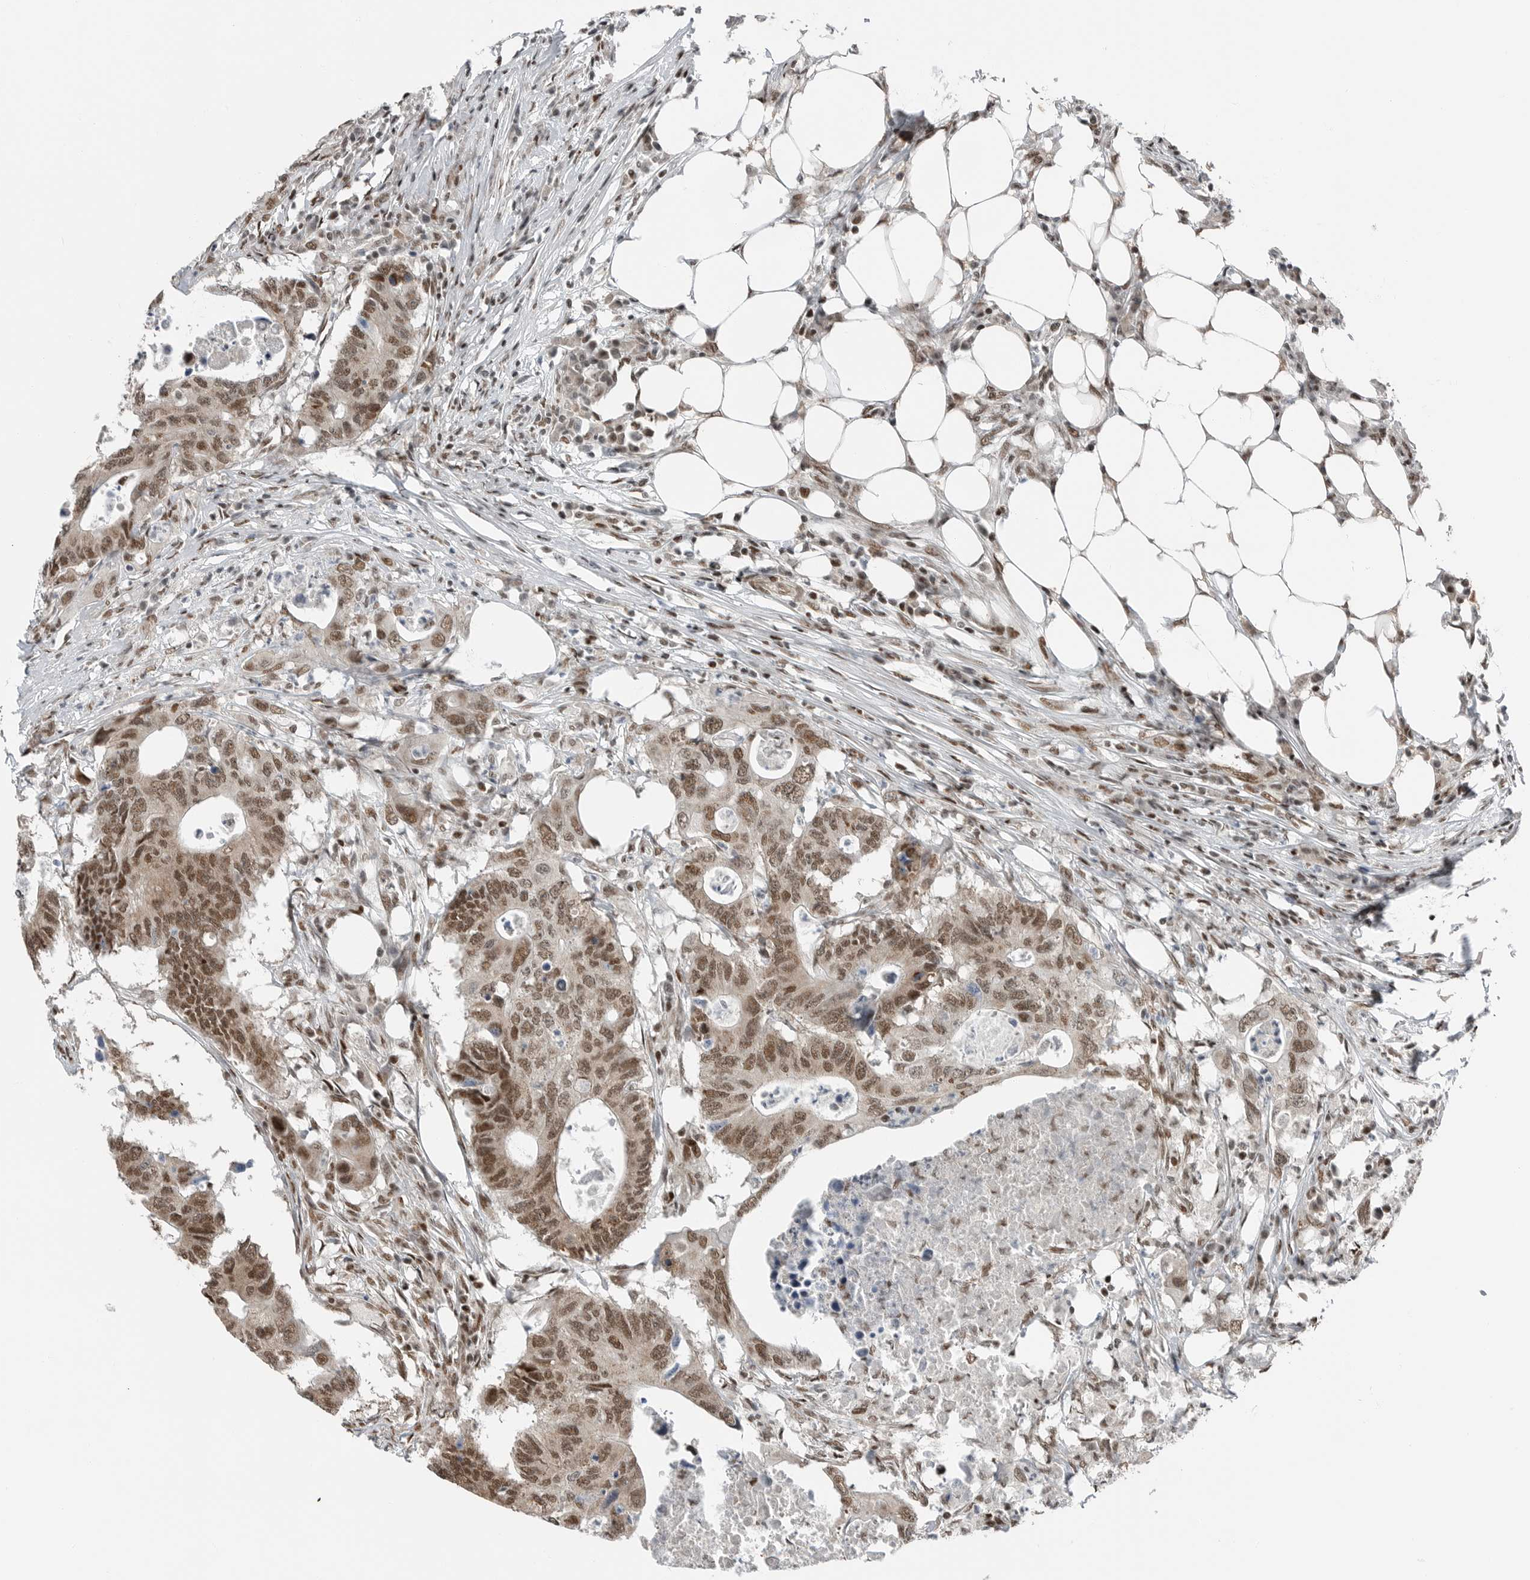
{"staining": {"intensity": "moderate", "quantity": ">75%", "location": "nuclear"}, "tissue": "colorectal cancer", "cell_type": "Tumor cells", "image_type": "cancer", "snomed": [{"axis": "morphology", "description": "Adenocarcinoma, NOS"}, {"axis": "topography", "description": "Colon"}], "caption": "Colorectal adenocarcinoma tissue demonstrates moderate nuclear staining in about >75% of tumor cells", "gene": "BLZF1", "patient": {"sex": "male", "age": 71}}